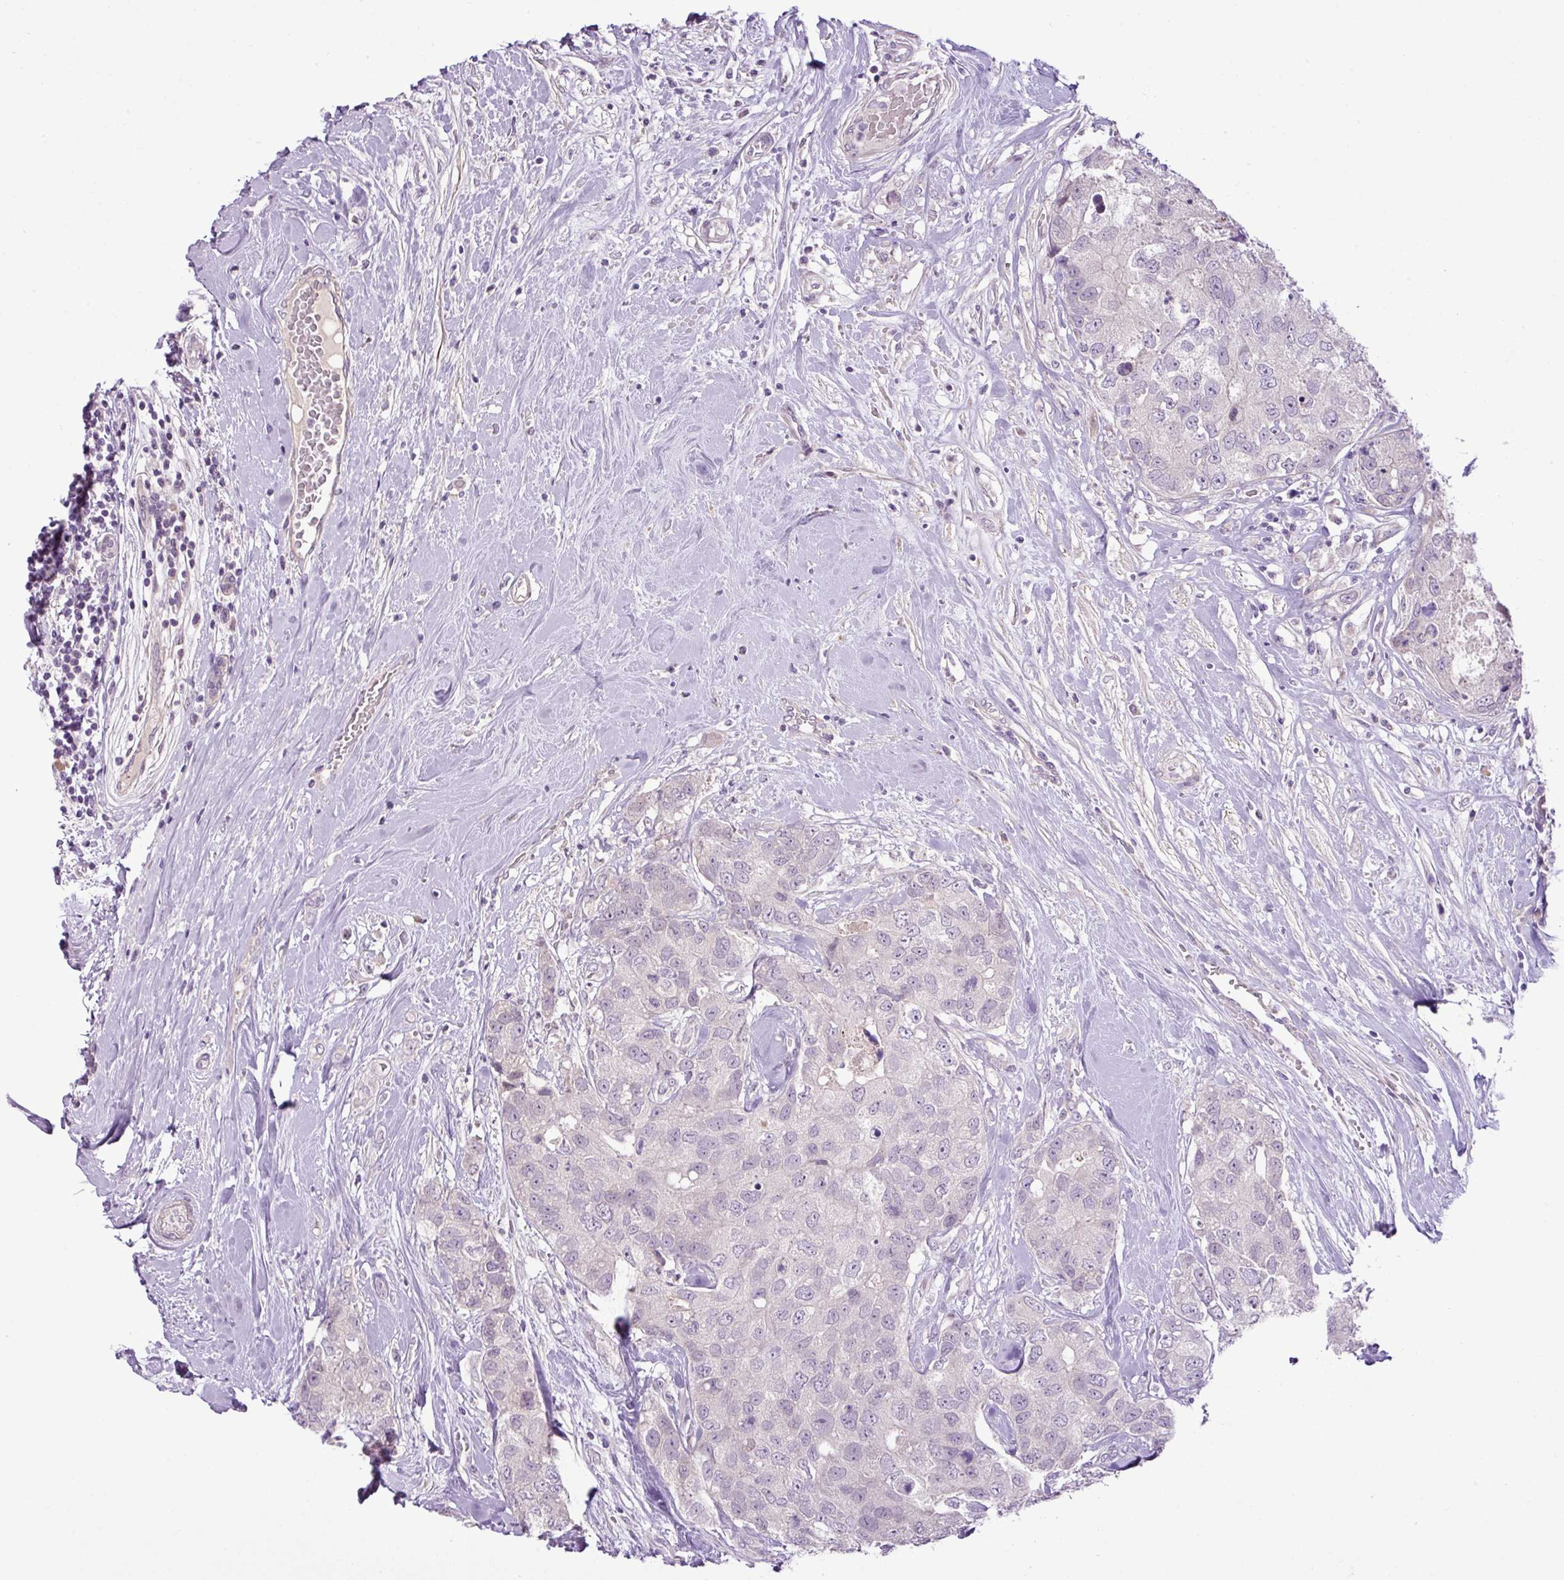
{"staining": {"intensity": "negative", "quantity": "none", "location": "none"}, "tissue": "breast cancer", "cell_type": "Tumor cells", "image_type": "cancer", "snomed": [{"axis": "morphology", "description": "Duct carcinoma"}, {"axis": "topography", "description": "Breast"}], "caption": "Histopathology image shows no significant protein positivity in tumor cells of breast cancer (invasive ductal carcinoma).", "gene": "DNAJB13", "patient": {"sex": "female", "age": 62}}